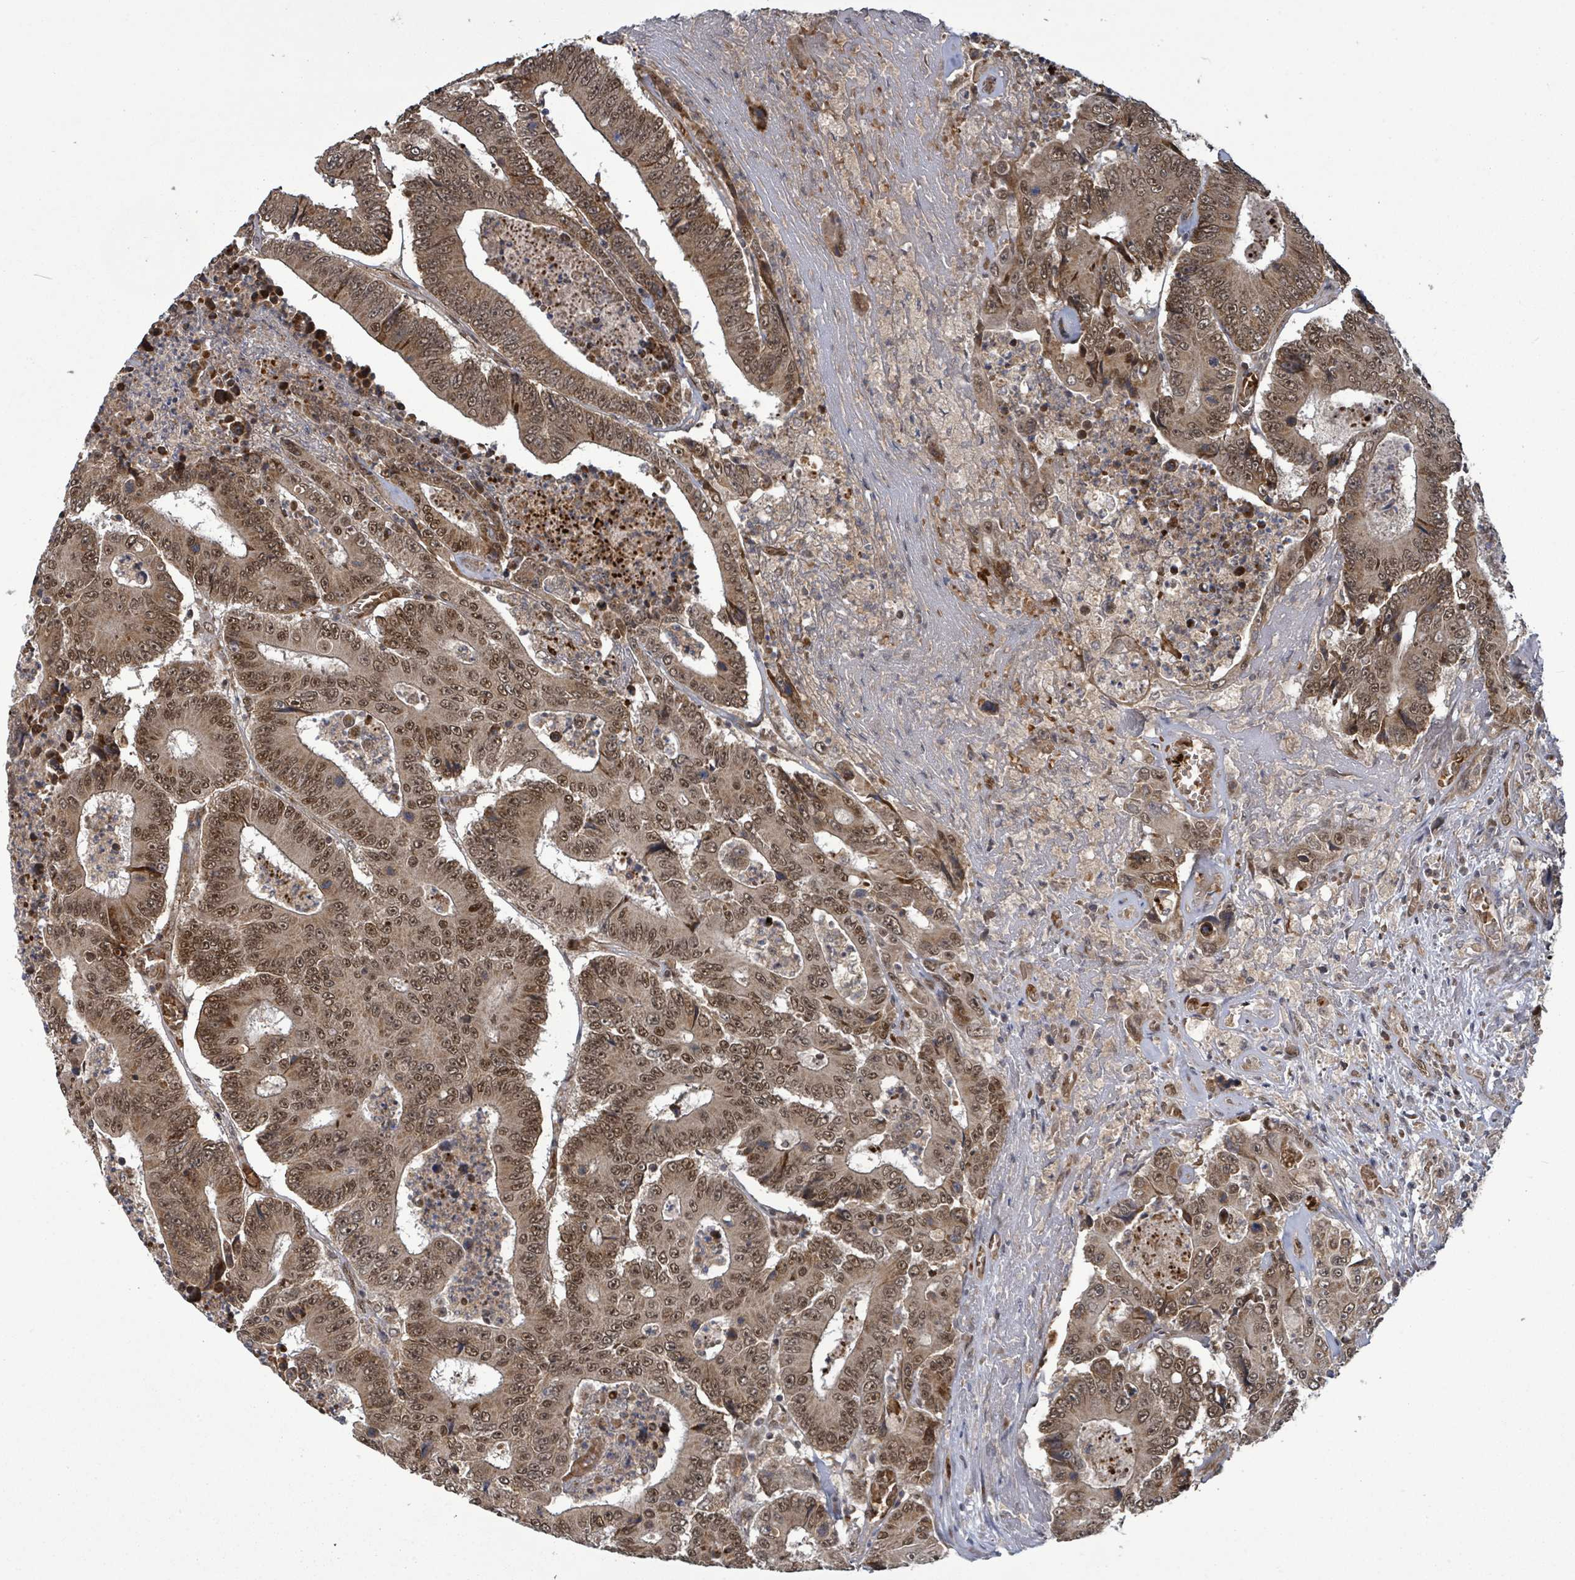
{"staining": {"intensity": "moderate", "quantity": ">75%", "location": "cytoplasmic/membranous,nuclear"}, "tissue": "colorectal cancer", "cell_type": "Tumor cells", "image_type": "cancer", "snomed": [{"axis": "morphology", "description": "Adenocarcinoma, NOS"}, {"axis": "topography", "description": "Colon"}], "caption": "Protein staining shows moderate cytoplasmic/membranous and nuclear expression in approximately >75% of tumor cells in adenocarcinoma (colorectal). Nuclei are stained in blue.", "gene": "PATZ1", "patient": {"sex": "male", "age": 83}}